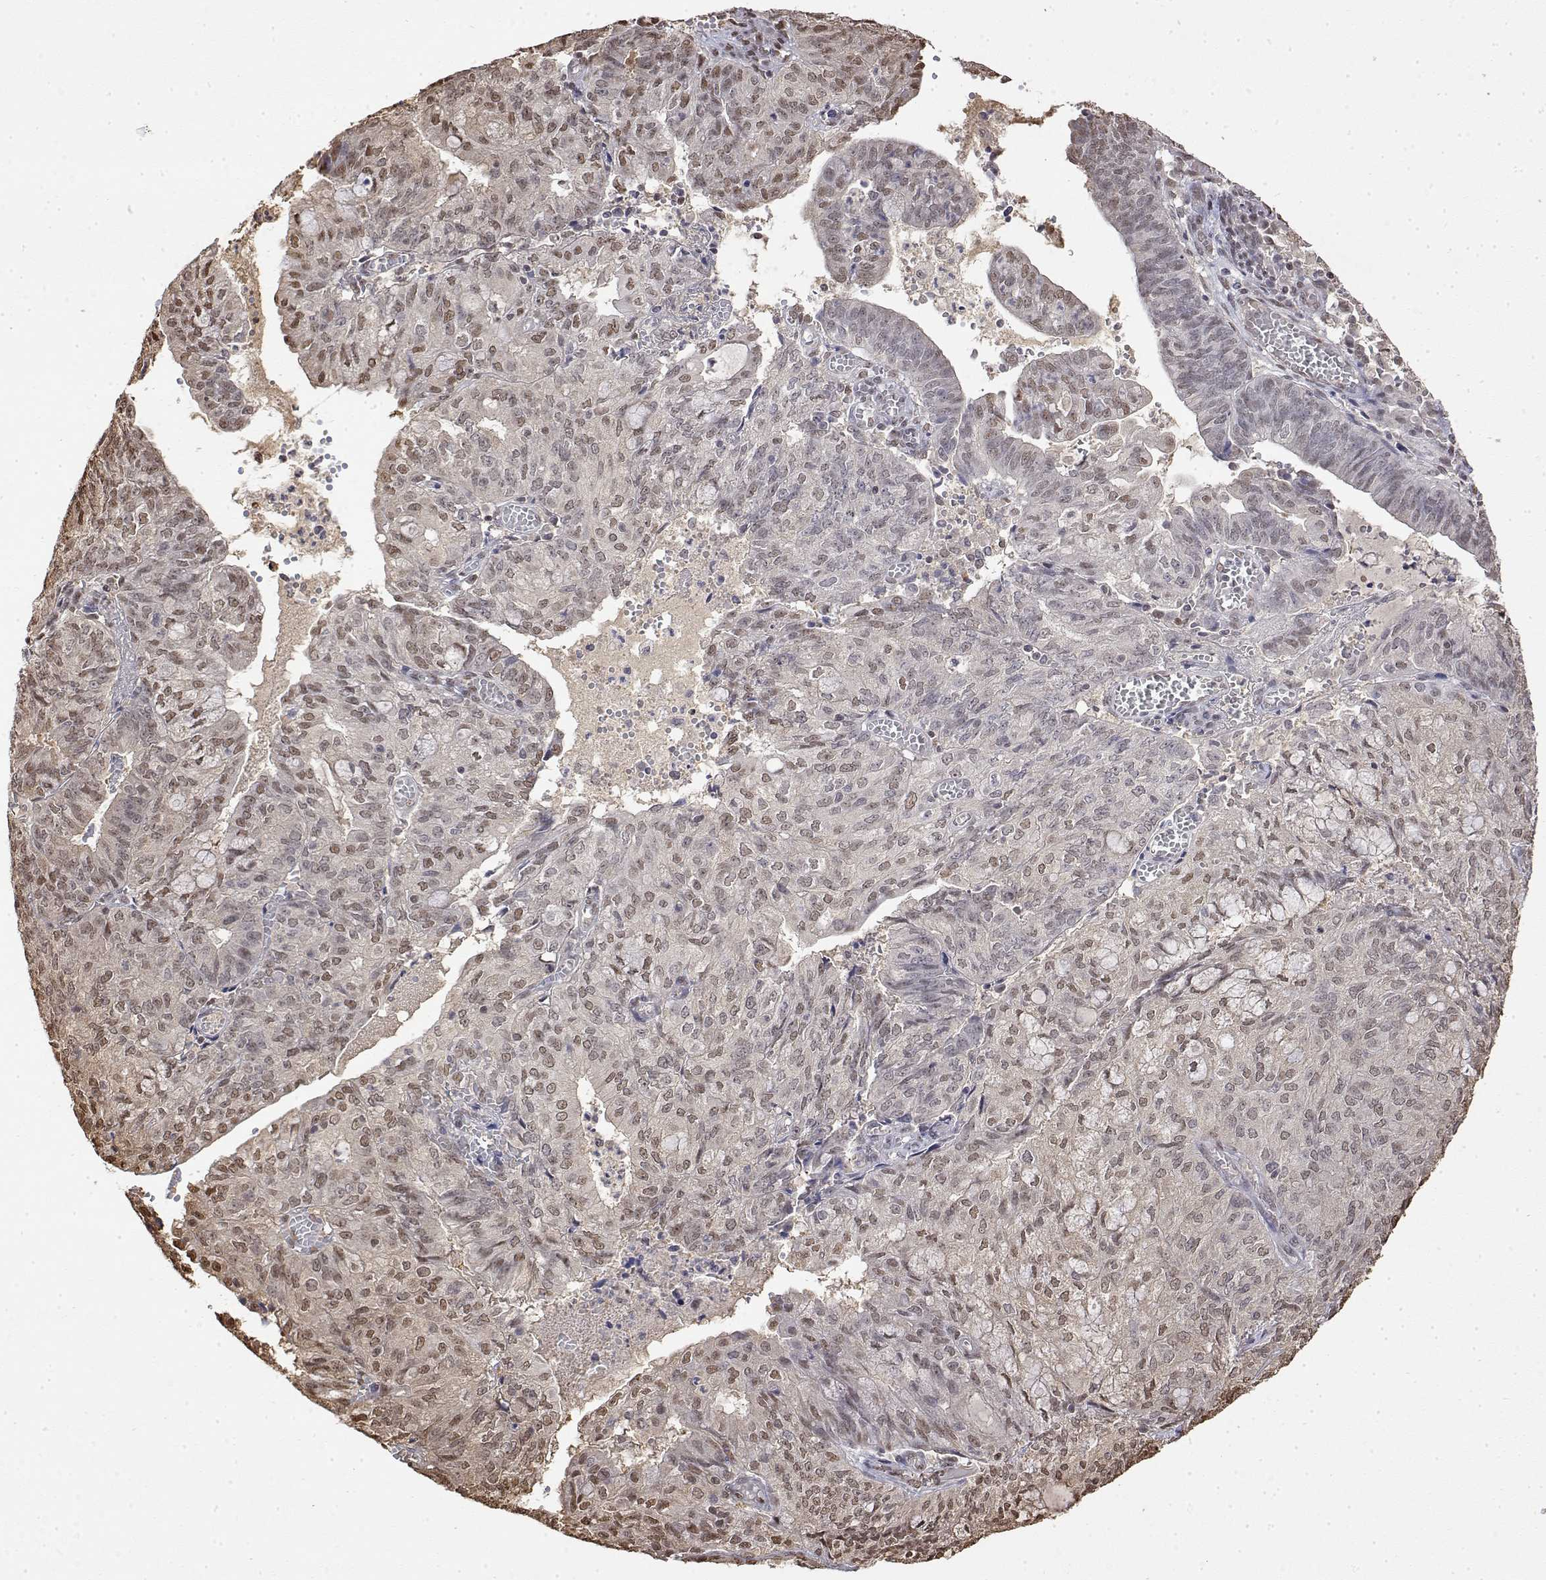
{"staining": {"intensity": "weak", "quantity": ">75%", "location": "nuclear"}, "tissue": "endometrial cancer", "cell_type": "Tumor cells", "image_type": "cancer", "snomed": [{"axis": "morphology", "description": "Adenocarcinoma, NOS"}, {"axis": "topography", "description": "Endometrium"}], "caption": "Endometrial adenocarcinoma stained with immunohistochemistry (IHC) shows weak nuclear positivity in approximately >75% of tumor cells.", "gene": "TPI1", "patient": {"sex": "female", "age": 82}}